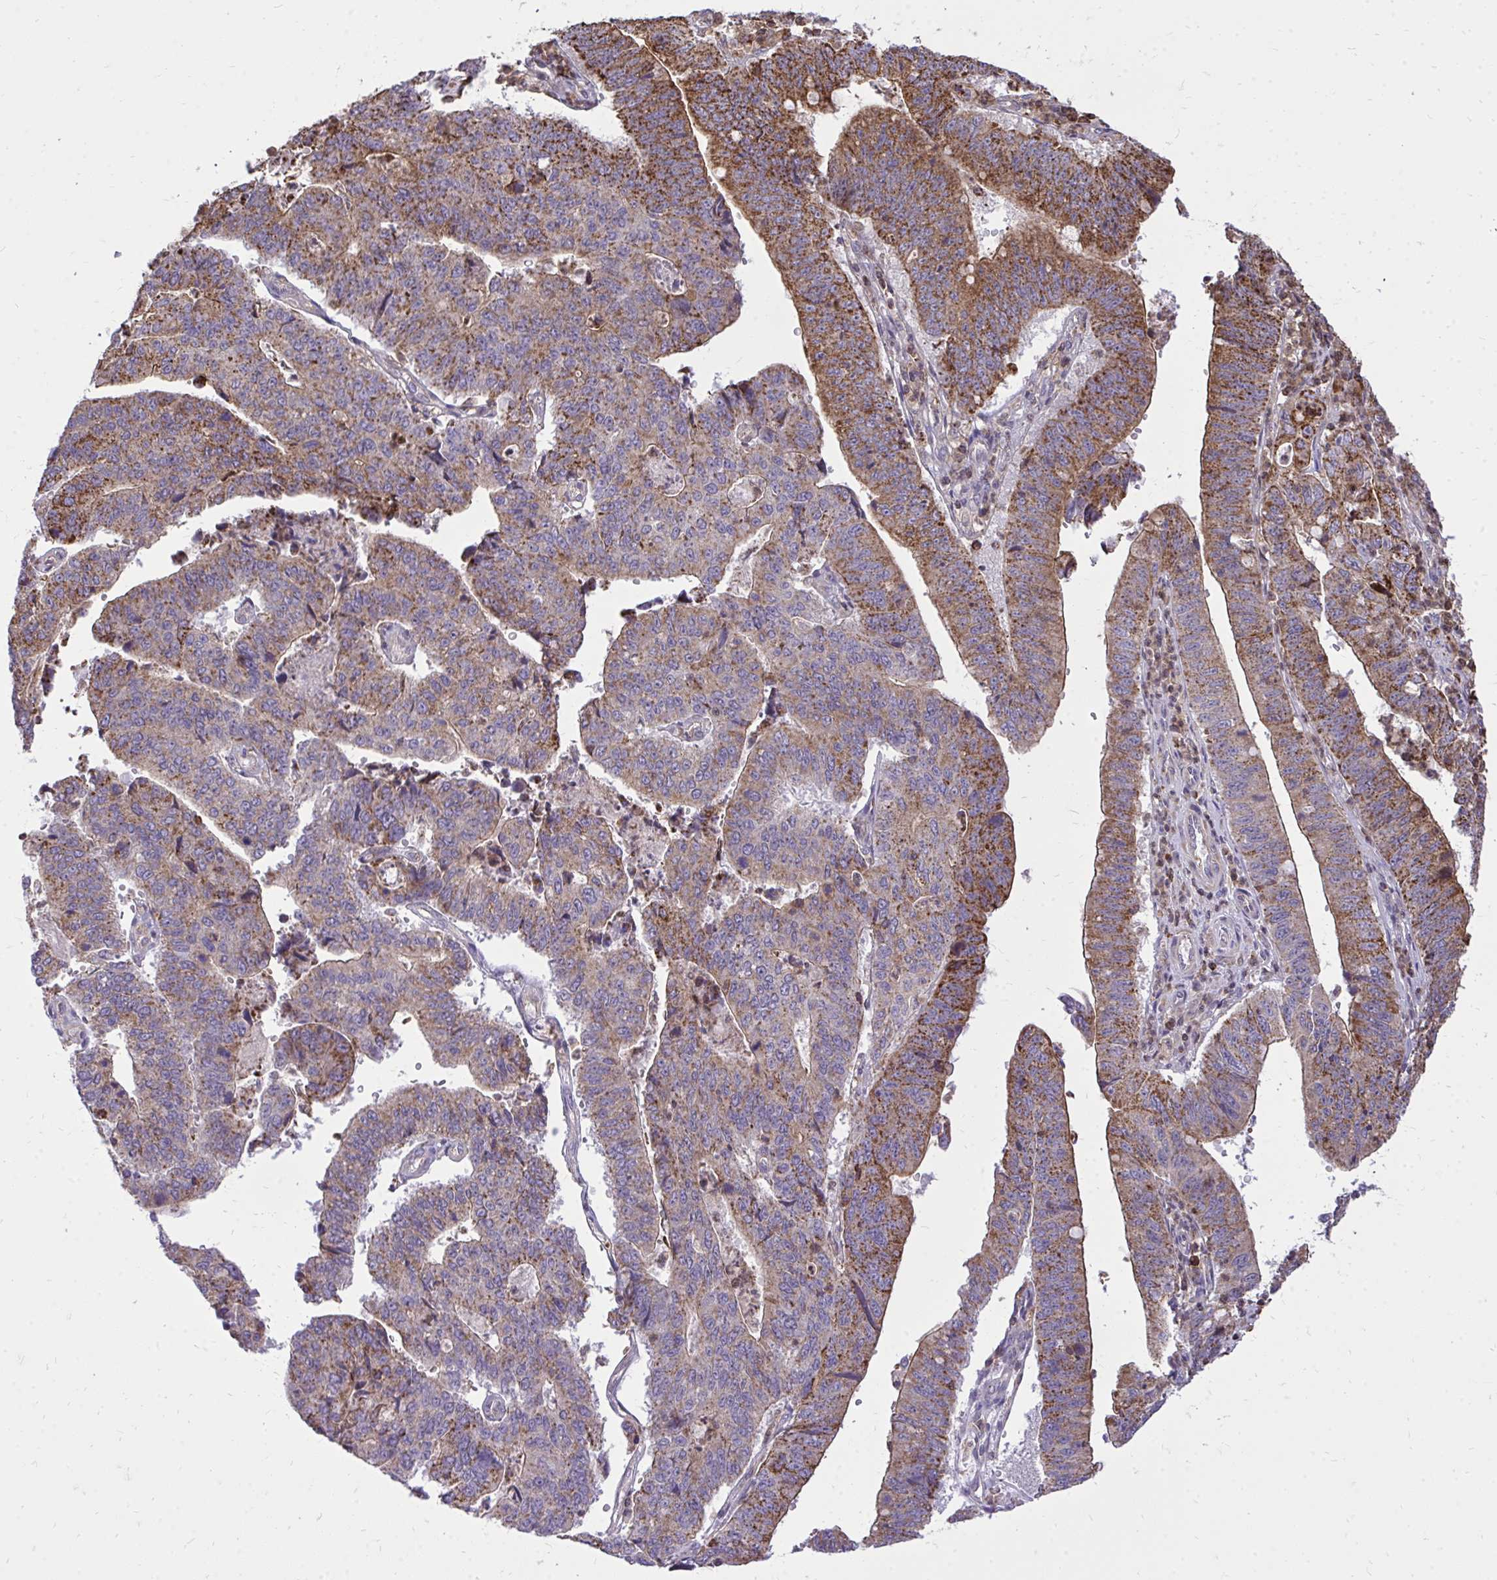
{"staining": {"intensity": "moderate", "quantity": ">75%", "location": "cytoplasmic/membranous"}, "tissue": "stomach cancer", "cell_type": "Tumor cells", "image_type": "cancer", "snomed": [{"axis": "morphology", "description": "Adenocarcinoma, NOS"}, {"axis": "topography", "description": "Stomach"}], "caption": "The image reveals staining of stomach adenocarcinoma, revealing moderate cytoplasmic/membranous protein staining (brown color) within tumor cells.", "gene": "SLC7A5", "patient": {"sex": "male", "age": 59}}